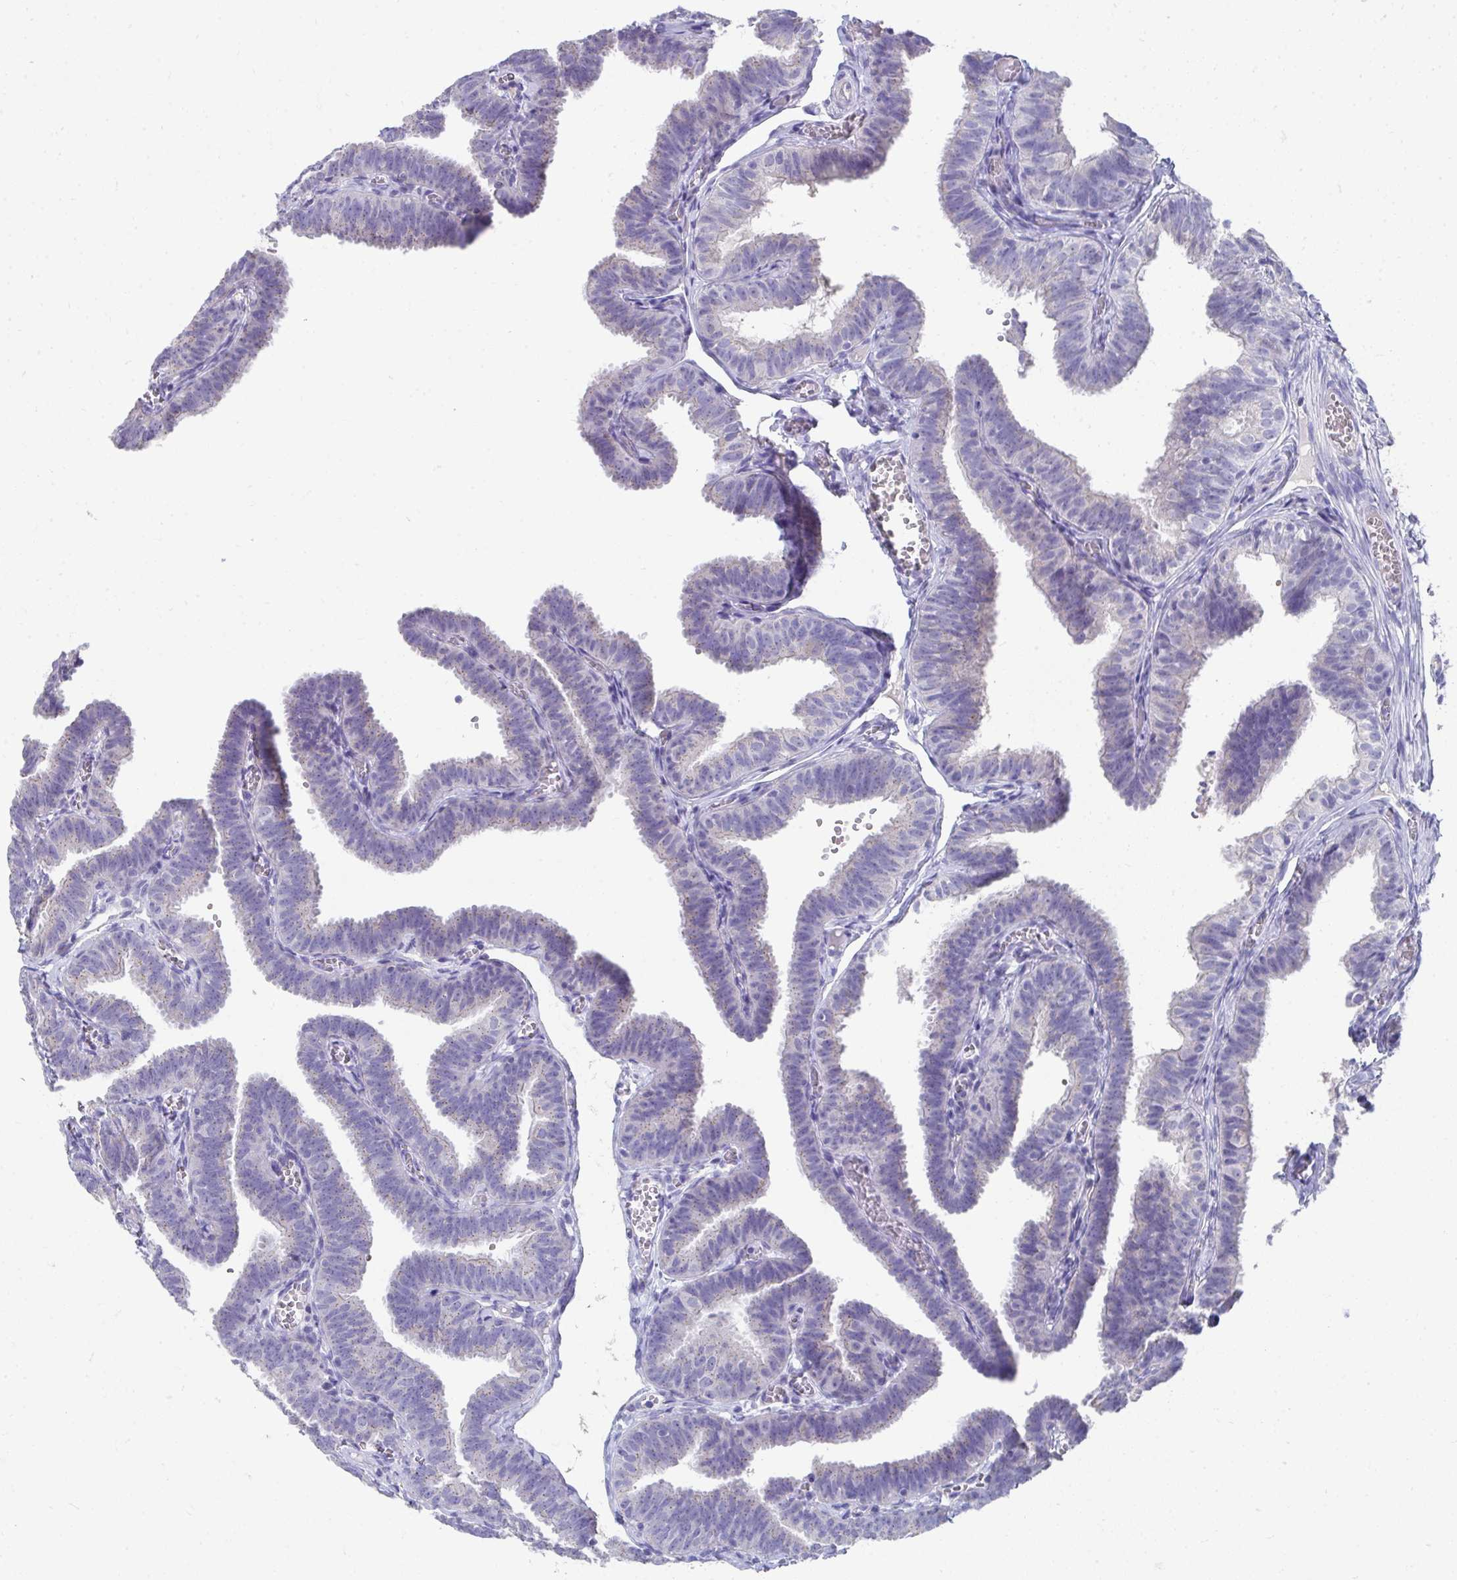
{"staining": {"intensity": "negative", "quantity": "none", "location": "none"}, "tissue": "fallopian tube", "cell_type": "Glandular cells", "image_type": "normal", "snomed": [{"axis": "morphology", "description": "Normal tissue, NOS"}, {"axis": "topography", "description": "Fallopian tube"}], "caption": "High power microscopy micrograph of an immunohistochemistry photomicrograph of normal fallopian tube, revealing no significant positivity in glandular cells.", "gene": "TMPRSS2", "patient": {"sex": "female", "age": 25}}